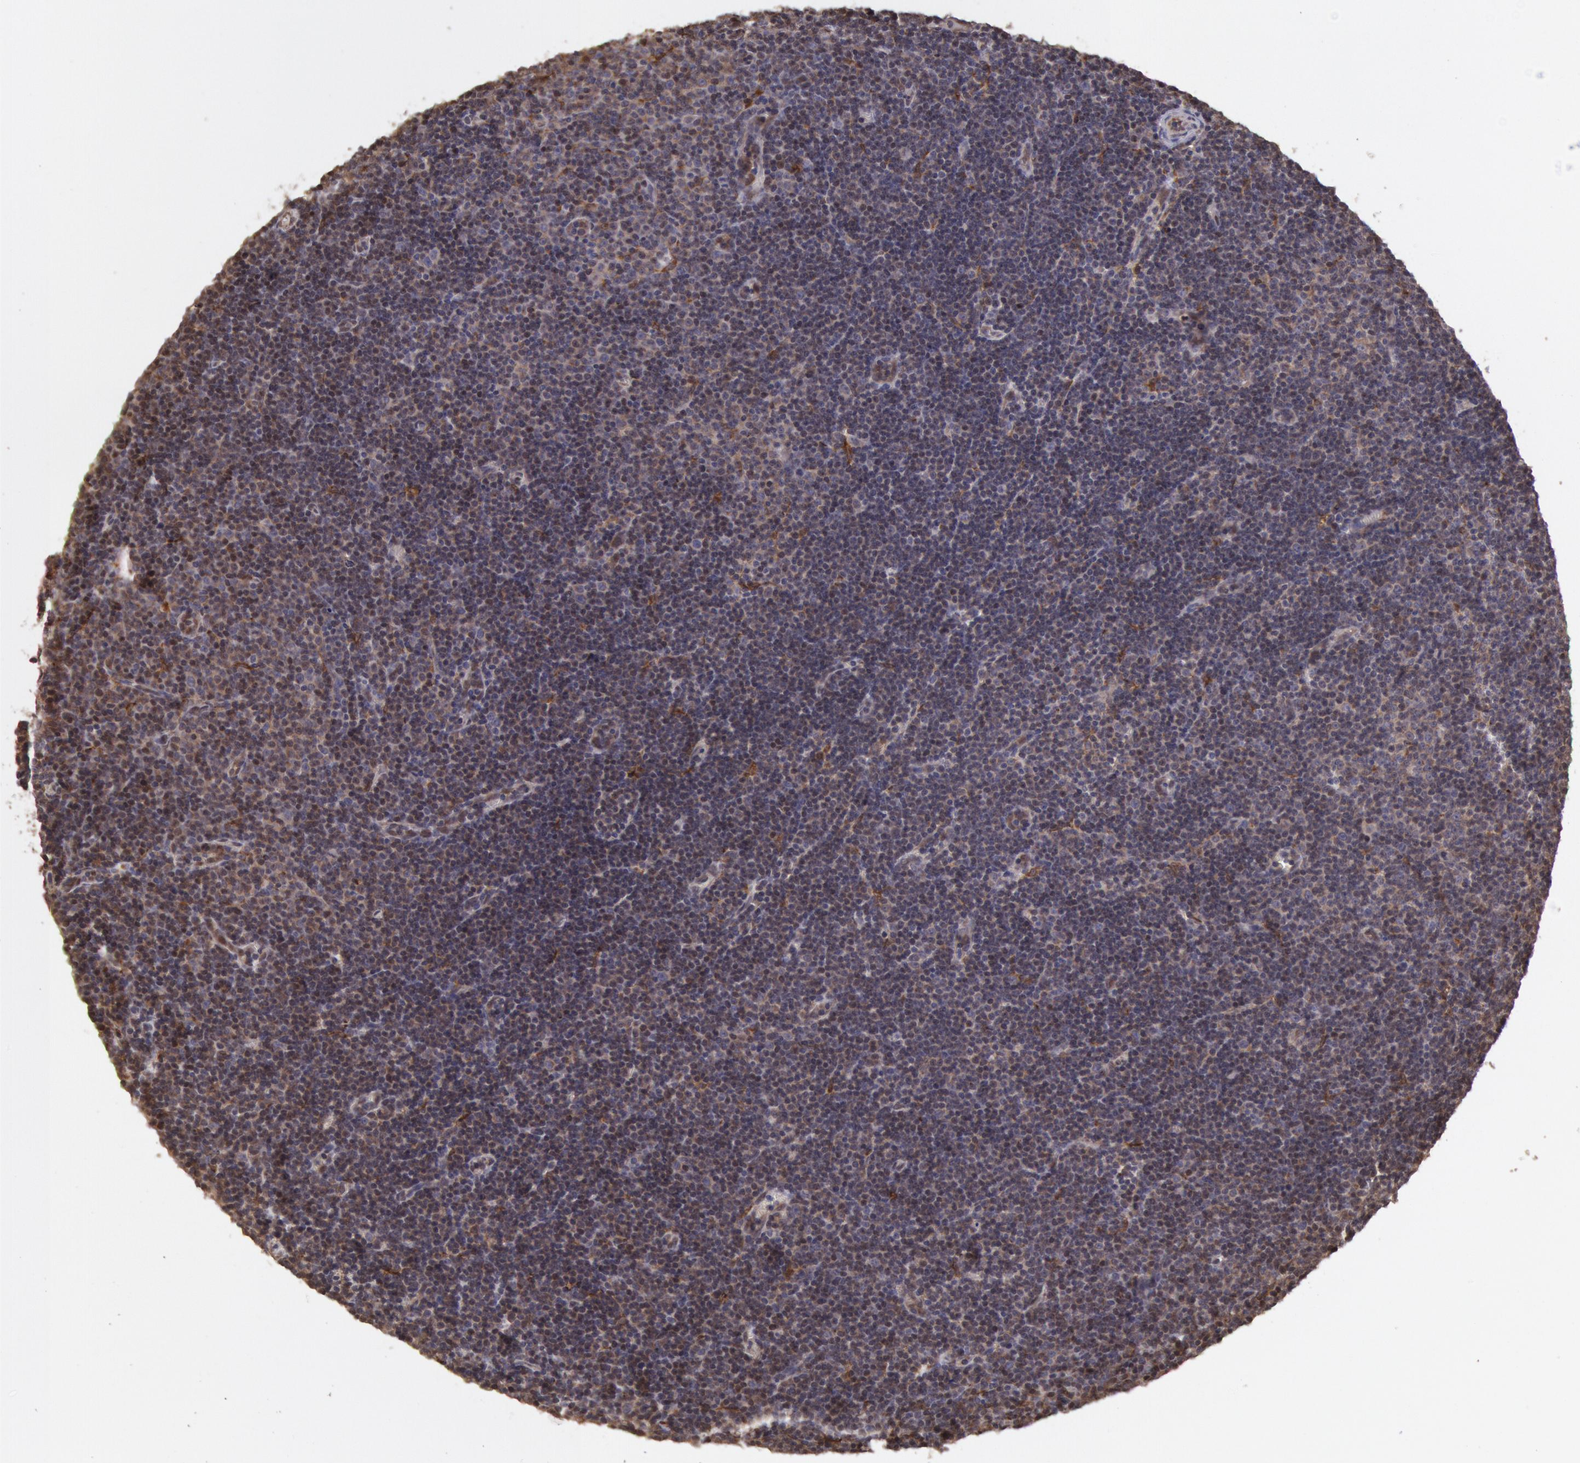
{"staining": {"intensity": "moderate", "quantity": ">75%", "location": "cytoplasmic/membranous,nuclear"}, "tissue": "lymphoma", "cell_type": "Tumor cells", "image_type": "cancer", "snomed": [{"axis": "morphology", "description": "Malignant lymphoma, non-Hodgkin's type, Low grade"}, {"axis": "topography", "description": "Lymph node"}], "caption": "Lymphoma was stained to show a protein in brown. There is medium levels of moderate cytoplasmic/membranous and nuclear expression in approximately >75% of tumor cells.", "gene": "COMT", "patient": {"sex": "male", "age": 57}}